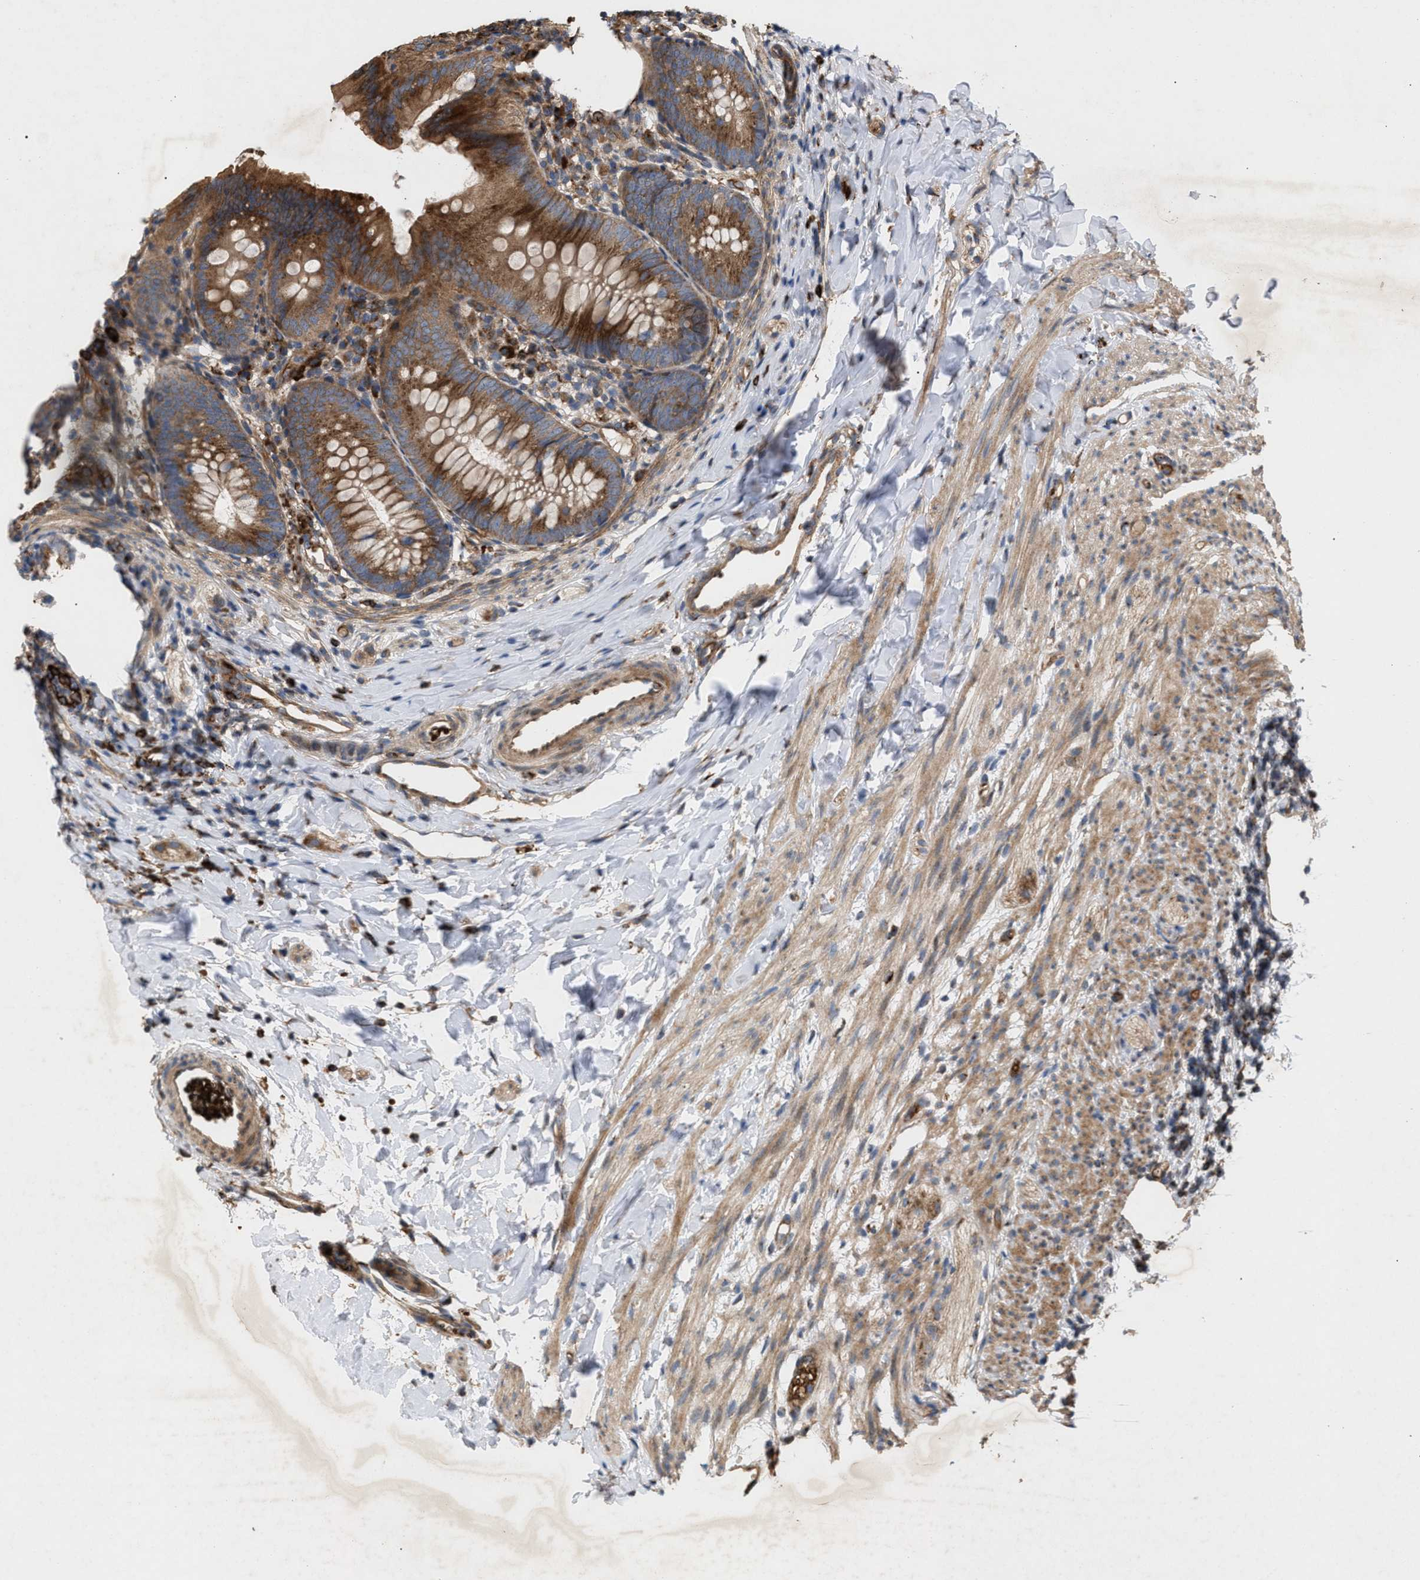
{"staining": {"intensity": "strong", "quantity": ">75%", "location": "cytoplasmic/membranous"}, "tissue": "appendix", "cell_type": "Glandular cells", "image_type": "normal", "snomed": [{"axis": "morphology", "description": "Normal tissue, NOS"}, {"axis": "topography", "description": "Appendix"}], "caption": "The photomicrograph demonstrates immunohistochemical staining of benign appendix. There is strong cytoplasmic/membranous expression is identified in approximately >75% of glandular cells.", "gene": "GCC1", "patient": {"sex": "male", "age": 1}}